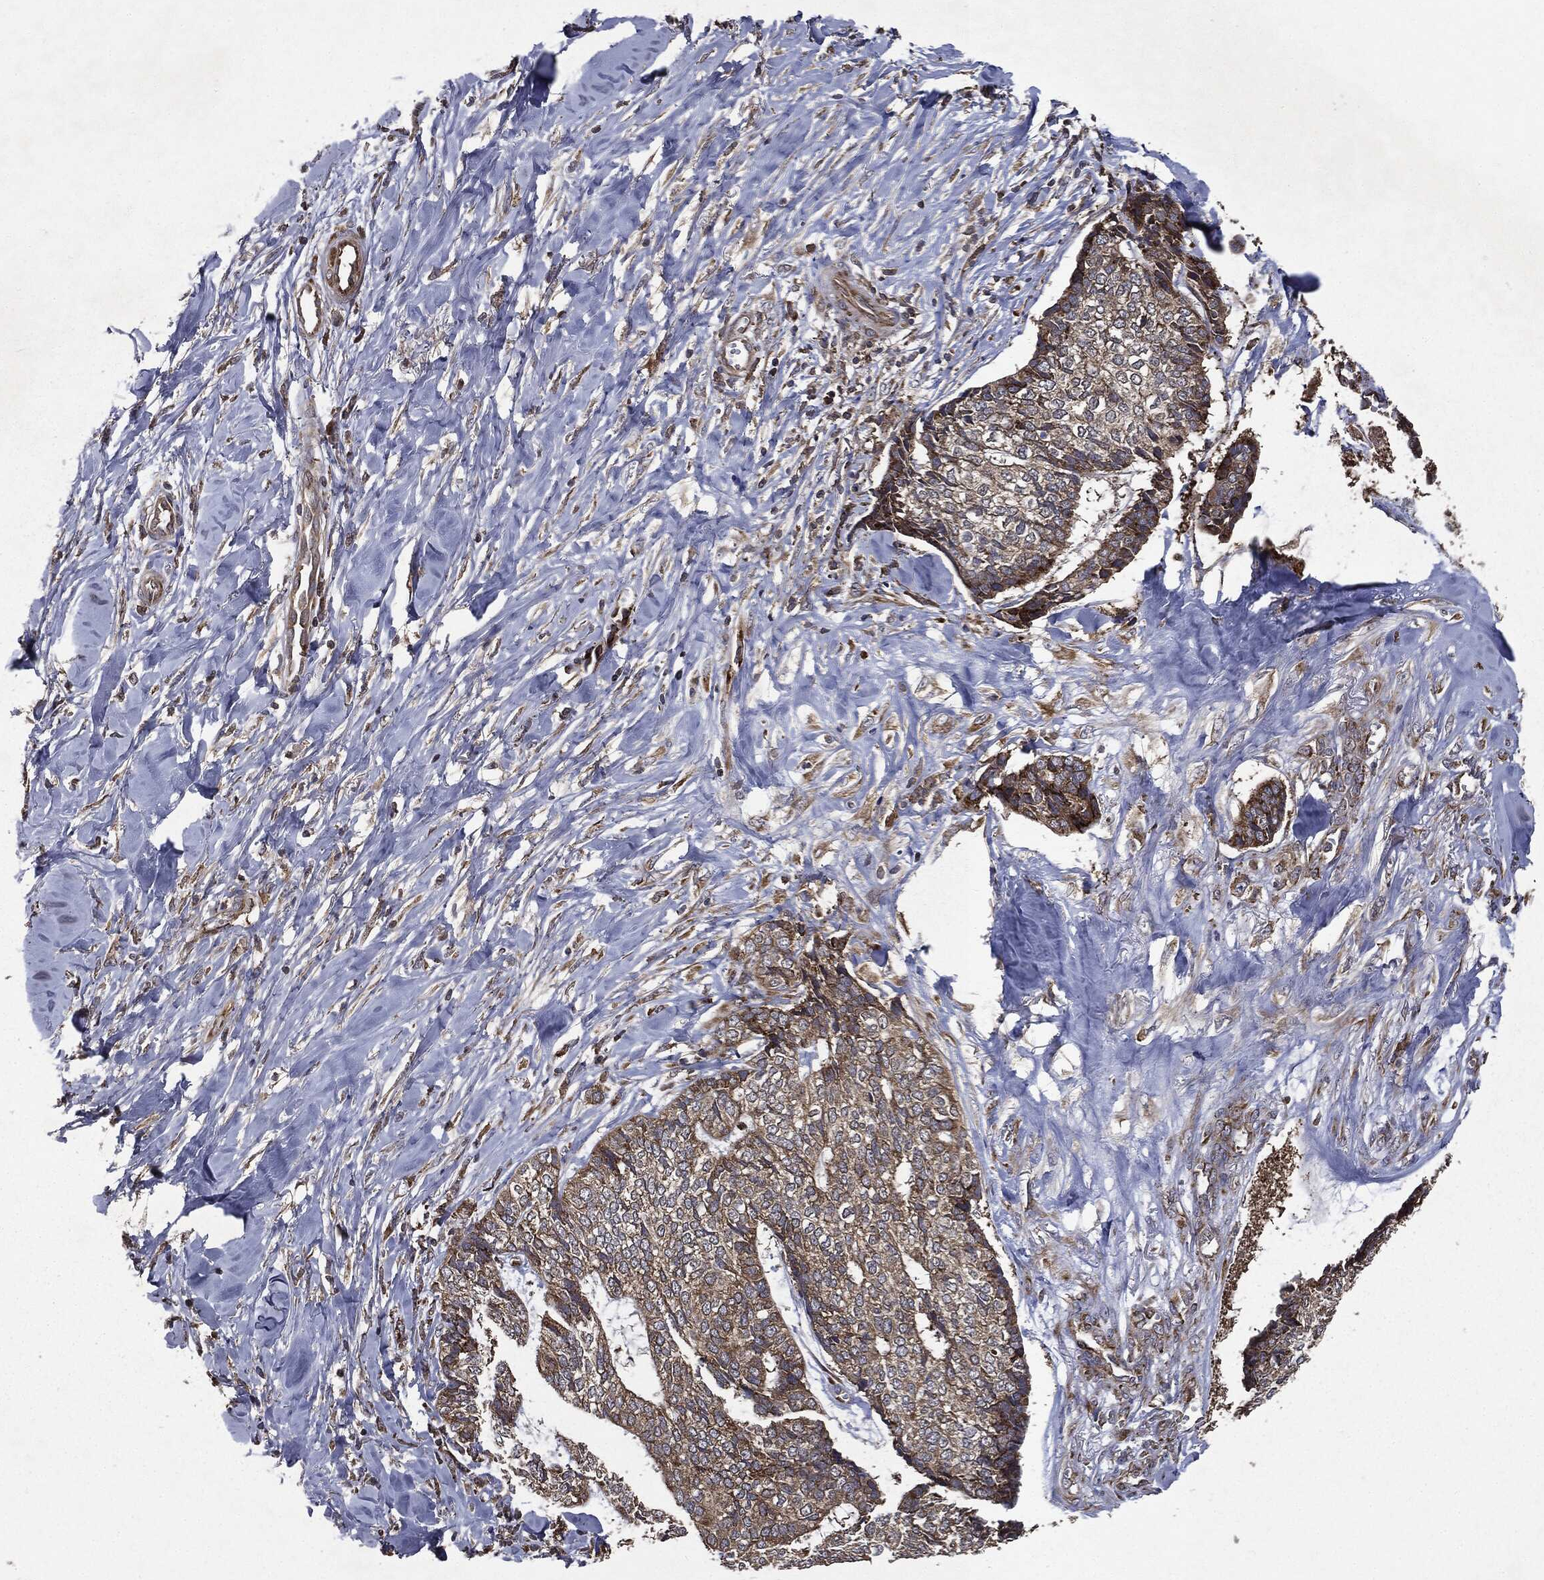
{"staining": {"intensity": "moderate", "quantity": ">75%", "location": "cytoplasmic/membranous"}, "tissue": "skin cancer", "cell_type": "Tumor cells", "image_type": "cancer", "snomed": [{"axis": "morphology", "description": "Basal cell carcinoma"}, {"axis": "topography", "description": "Skin"}], "caption": "Immunohistochemistry histopathology image of neoplastic tissue: skin cancer (basal cell carcinoma) stained using immunohistochemistry (IHC) exhibits medium levels of moderate protein expression localized specifically in the cytoplasmic/membranous of tumor cells, appearing as a cytoplasmic/membranous brown color.", "gene": "PLOD3", "patient": {"sex": "male", "age": 86}}